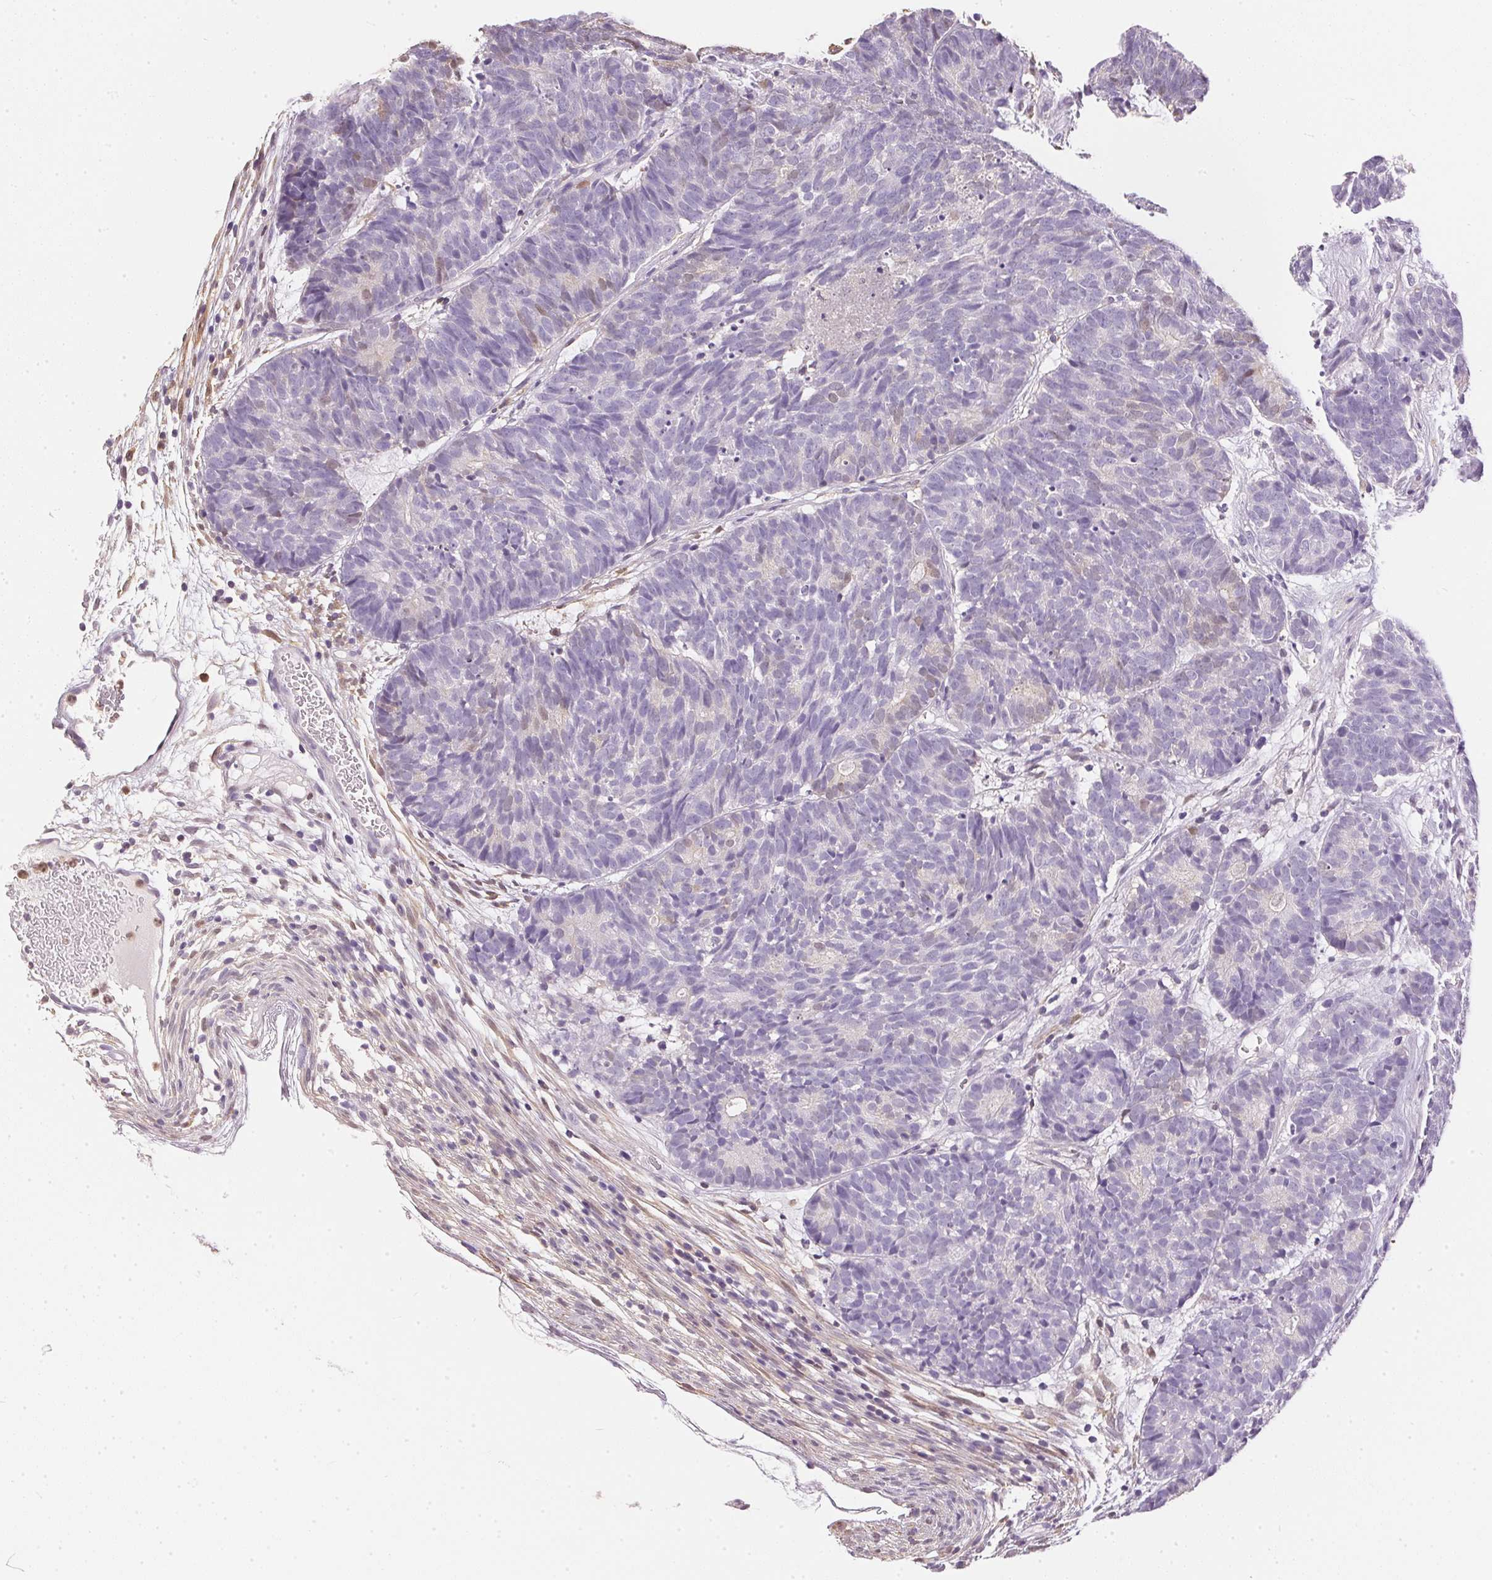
{"staining": {"intensity": "negative", "quantity": "none", "location": "none"}, "tissue": "head and neck cancer", "cell_type": "Tumor cells", "image_type": "cancer", "snomed": [{"axis": "morphology", "description": "Adenocarcinoma, NOS"}, {"axis": "topography", "description": "Head-Neck"}], "caption": "This is an immunohistochemistry histopathology image of adenocarcinoma (head and neck). There is no staining in tumor cells.", "gene": "S100A3", "patient": {"sex": "female", "age": 81}}